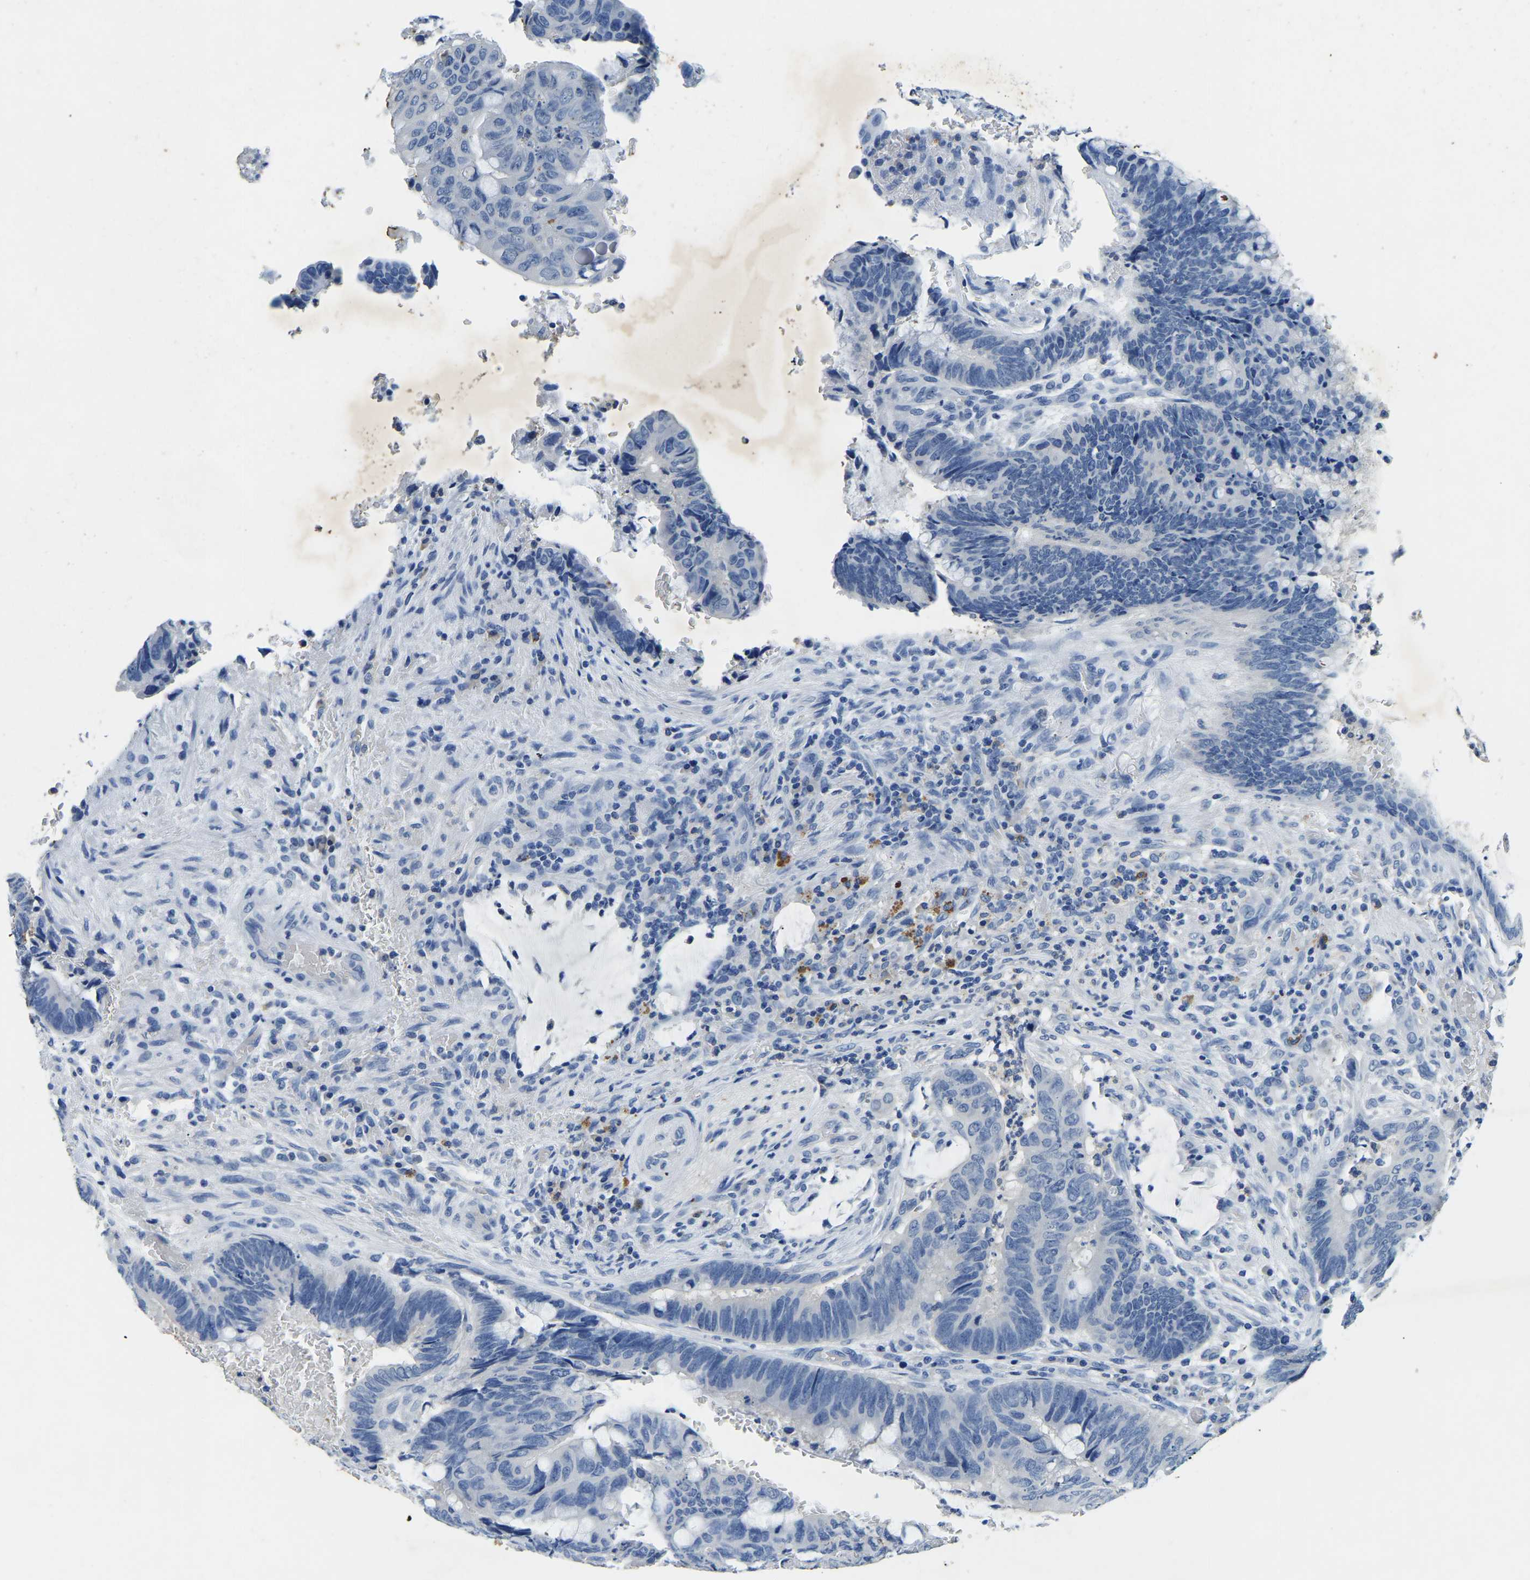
{"staining": {"intensity": "negative", "quantity": "none", "location": "none"}, "tissue": "colorectal cancer", "cell_type": "Tumor cells", "image_type": "cancer", "snomed": [{"axis": "morphology", "description": "Normal tissue, NOS"}, {"axis": "morphology", "description": "Adenocarcinoma, NOS"}, {"axis": "topography", "description": "Rectum"}, {"axis": "topography", "description": "Peripheral nerve tissue"}], "caption": "DAB (3,3'-diaminobenzidine) immunohistochemical staining of colorectal cancer (adenocarcinoma) displays no significant expression in tumor cells.", "gene": "UBN2", "patient": {"sex": "male", "age": 92}}